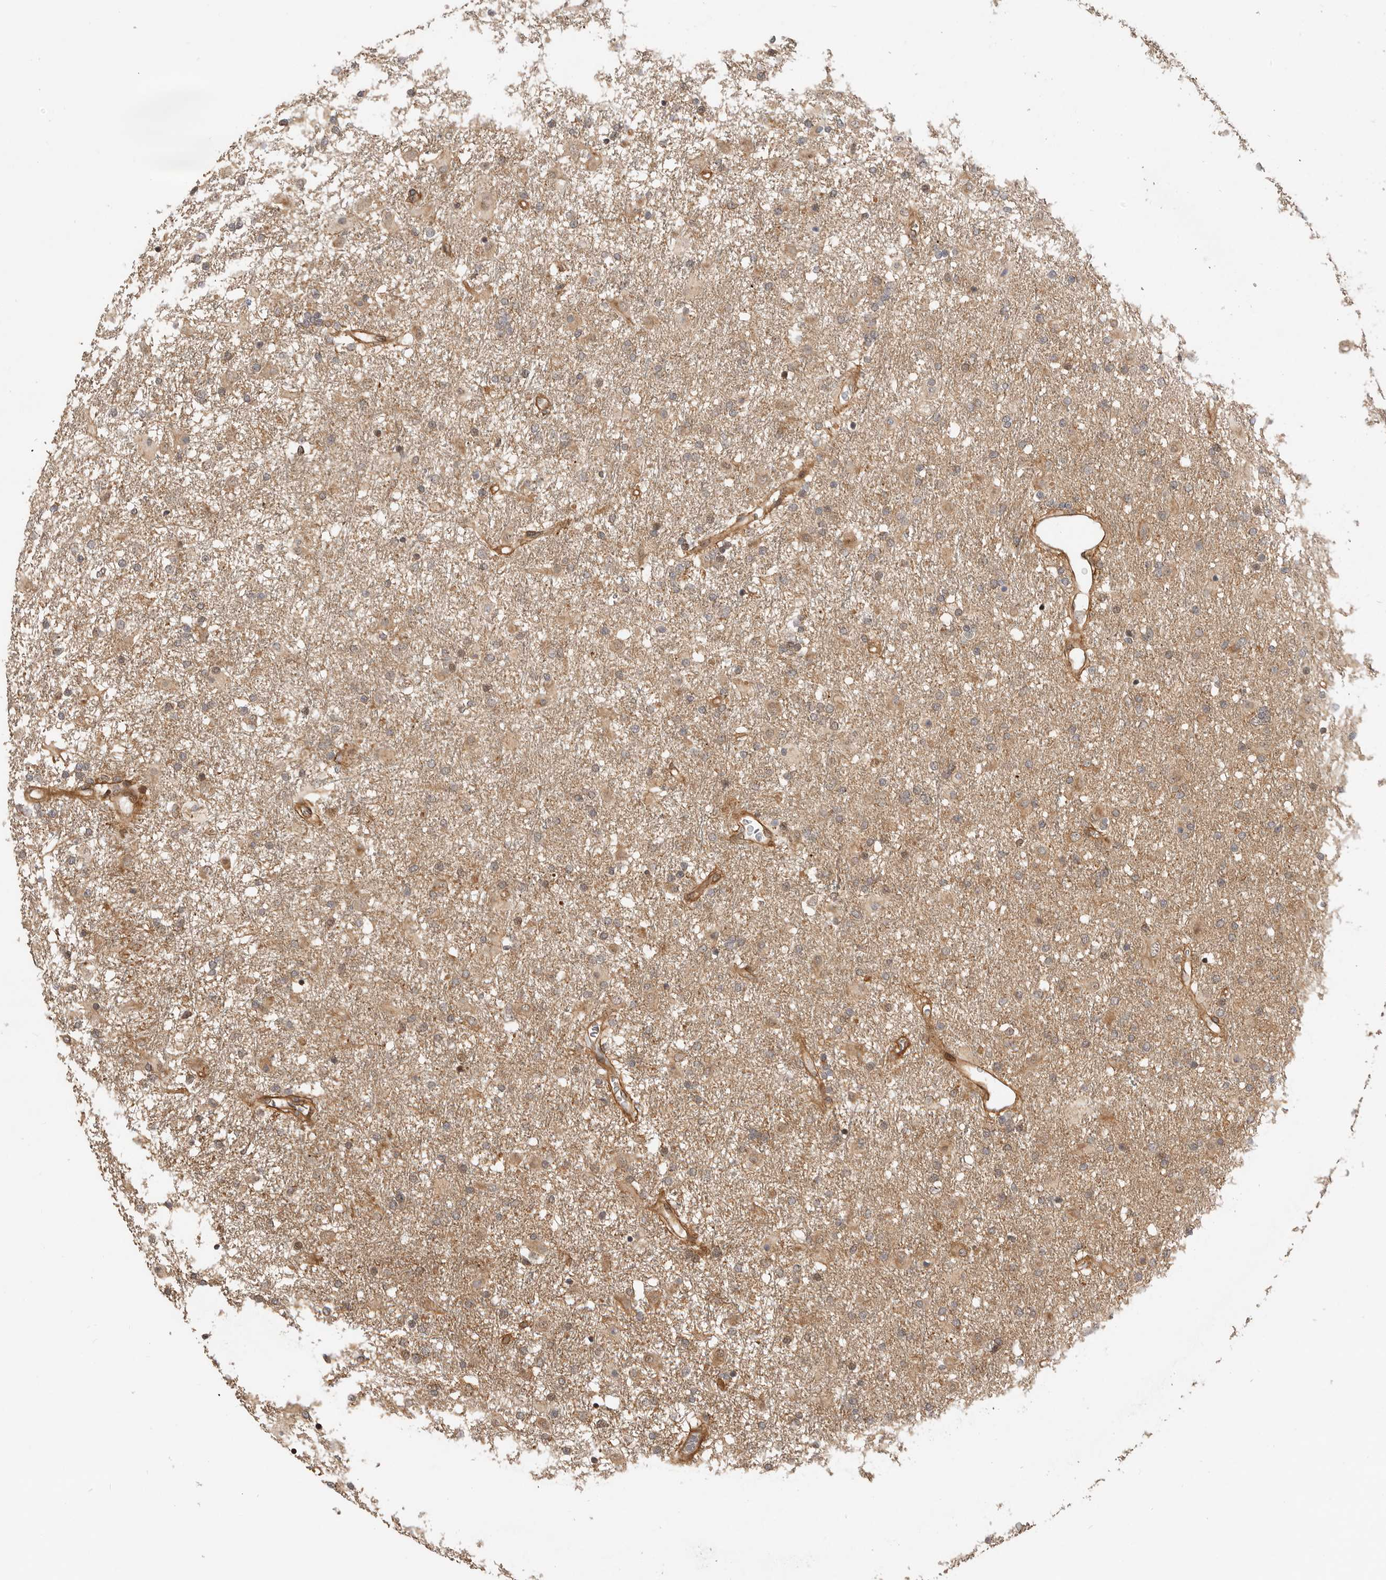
{"staining": {"intensity": "weak", "quantity": ">75%", "location": "cytoplasmic/membranous"}, "tissue": "glioma", "cell_type": "Tumor cells", "image_type": "cancer", "snomed": [{"axis": "morphology", "description": "Glioma, malignant, Low grade"}, {"axis": "topography", "description": "Brain"}], "caption": "Malignant glioma (low-grade) stained with a protein marker demonstrates weak staining in tumor cells.", "gene": "ADPRS", "patient": {"sex": "male", "age": 65}}